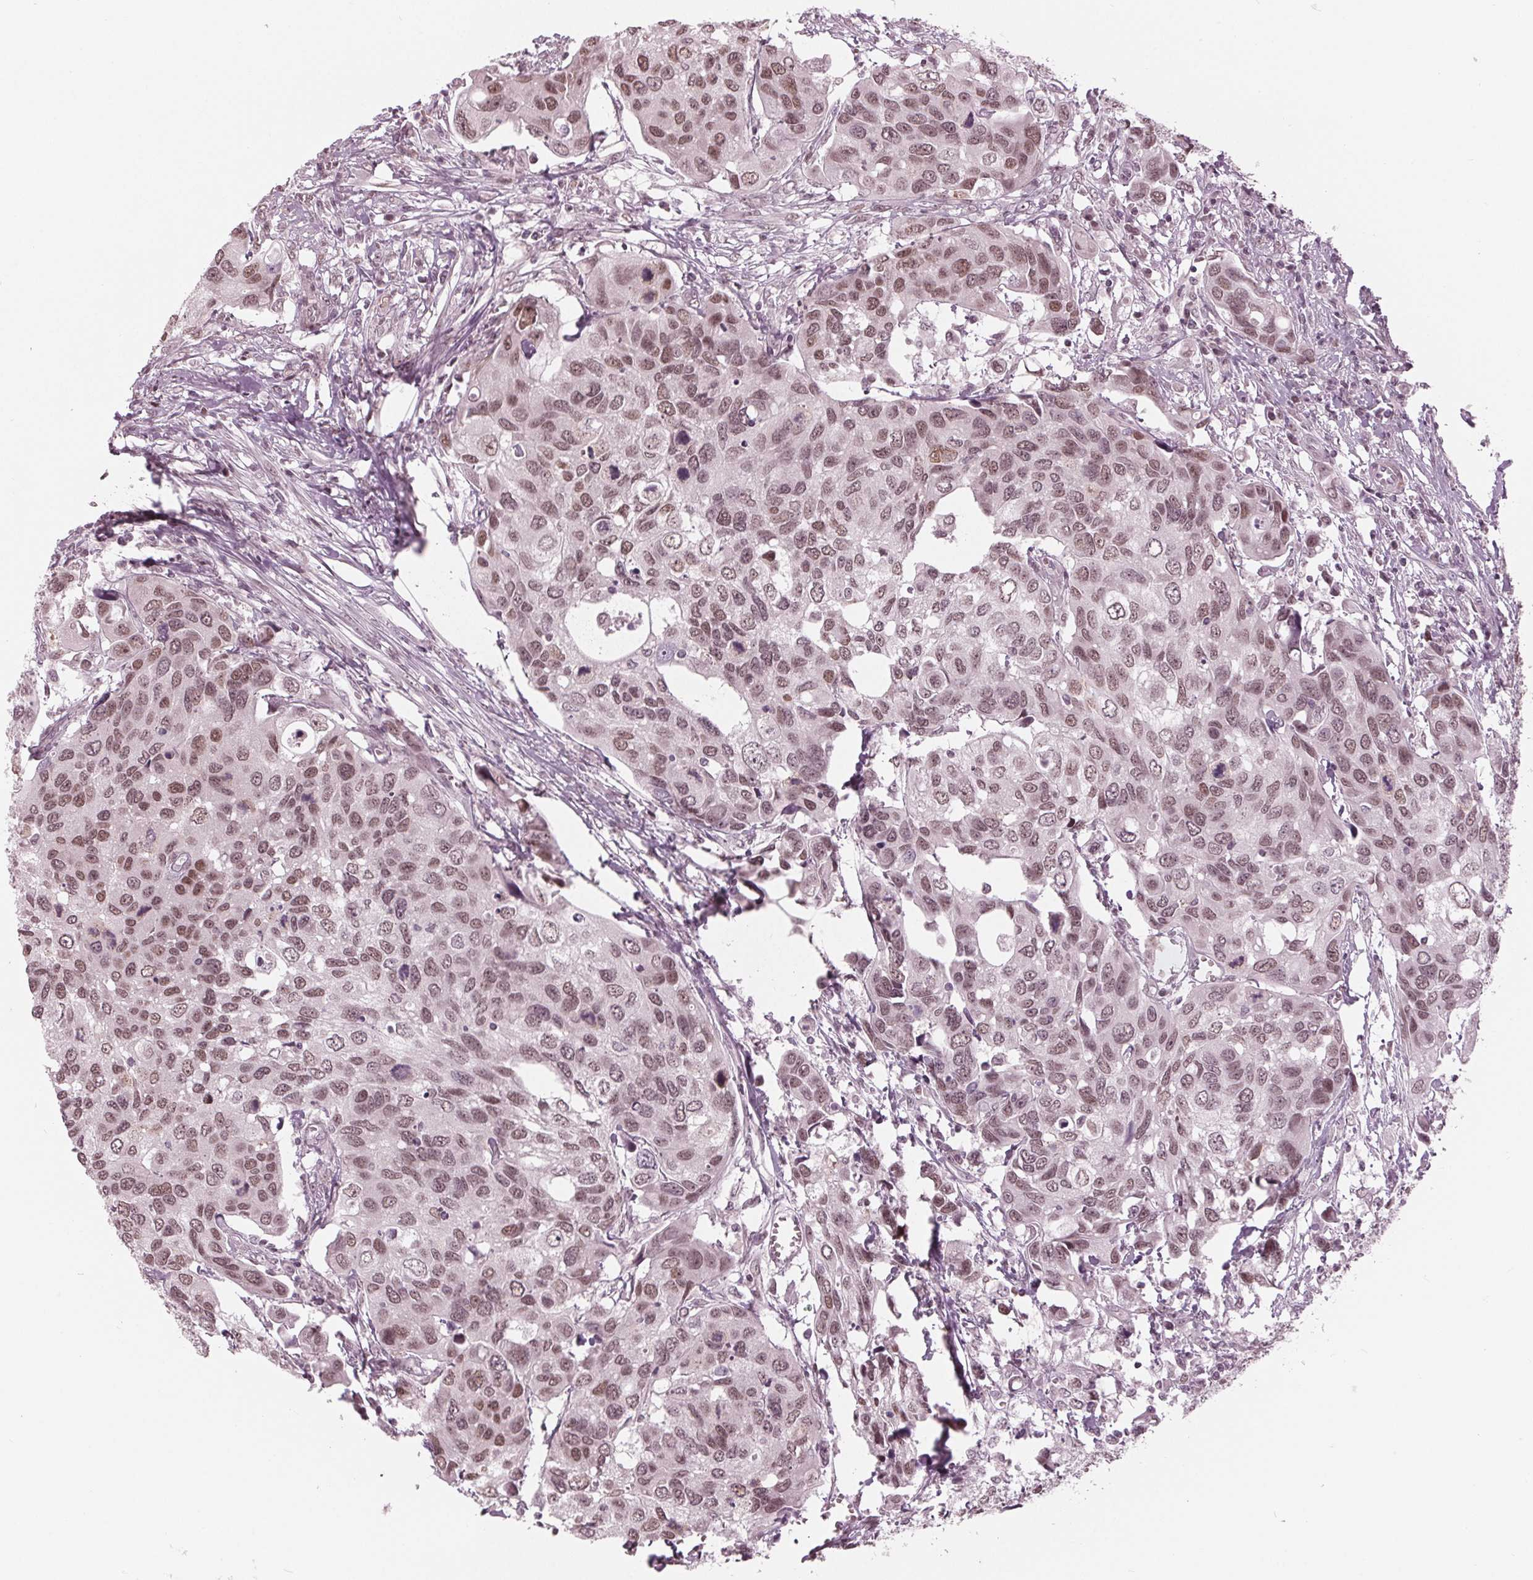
{"staining": {"intensity": "moderate", "quantity": ">75%", "location": "nuclear"}, "tissue": "urothelial cancer", "cell_type": "Tumor cells", "image_type": "cancer", "snomed": [{"axis": "morphology", "description": "Urothelial carcinoma, High grade"}, {"axis": "topography", "description": "Urinary bladder"}], "caption": "Urothelial cancer stained with DAB (3,3'-diaminobenzidine) IHC demonstrates medium levels of moderate nuclear expression in about >75% of tumor cells.", "gene": "DNMT3L", "patient": {"sex": "male", "age": 60}}